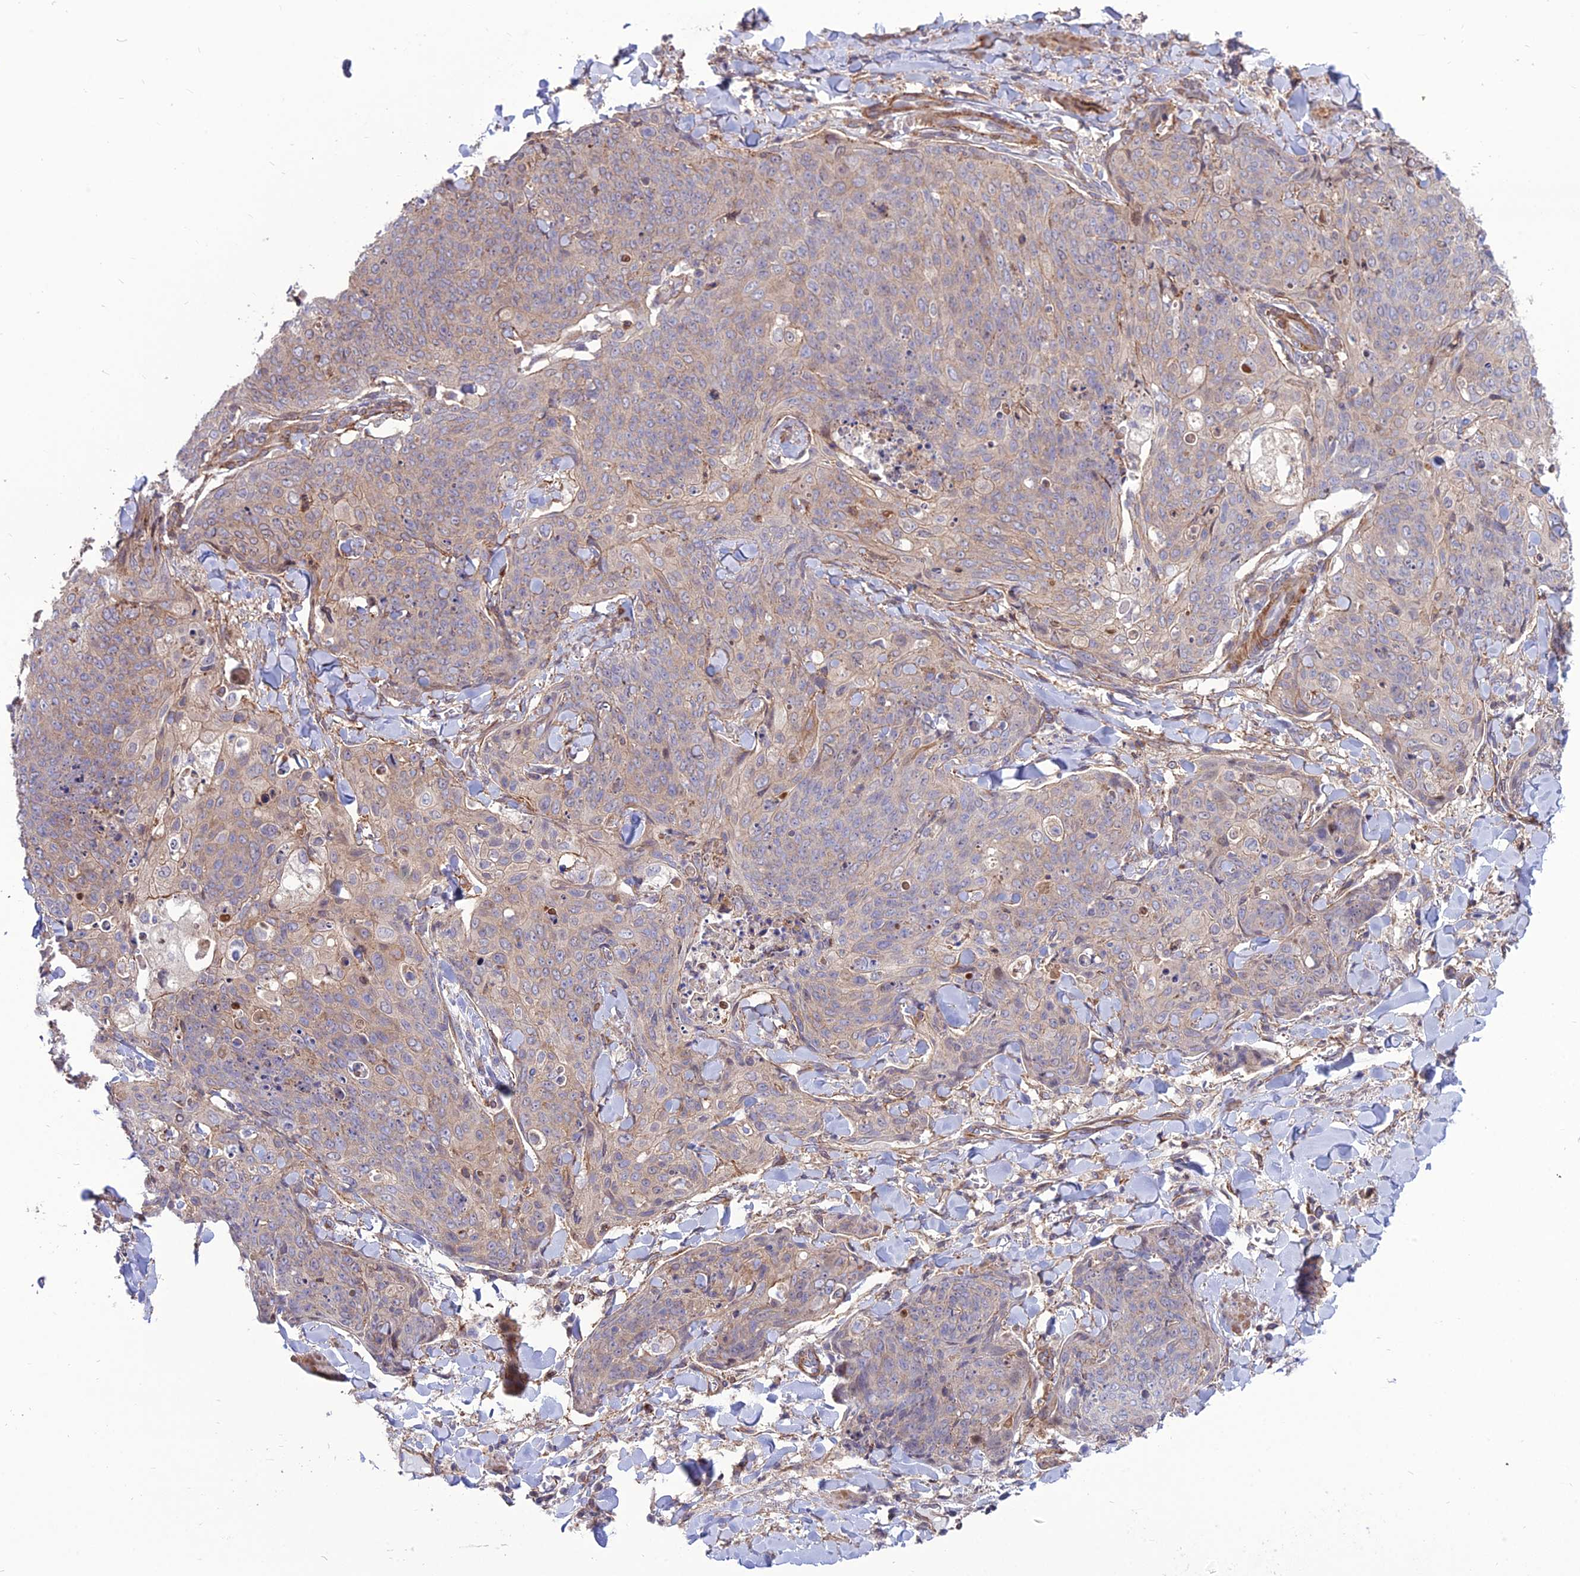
{"staining": {"intensity": "weak", "quantity": ">75%", "location": "cytoplasmic/membranous"}, "tissue": "skin cancer", "cell_type": "Tumor cells", "image_type": "cancer", "snomed": [{"axis": "morphology", "description": "Squamous cell carcinoma, NOS"}, {"axis": "topography", "description": "Skin"}, {"axis": "topography", "description": "Vulva"}], "caption": "Protein staining reveals weak cytoplasmic/membranous staining in approximately >75% of tumor cells in skin cancer (squamous cell carcinoma). Using DAB (3,3'-diaminobenzidine) (brown) and hematoxylin (blue) stains, captured at high magnification using brightfield microscopy.", "gene": "TSPYL2", "patient": {"sex": "female", "age": 85}}